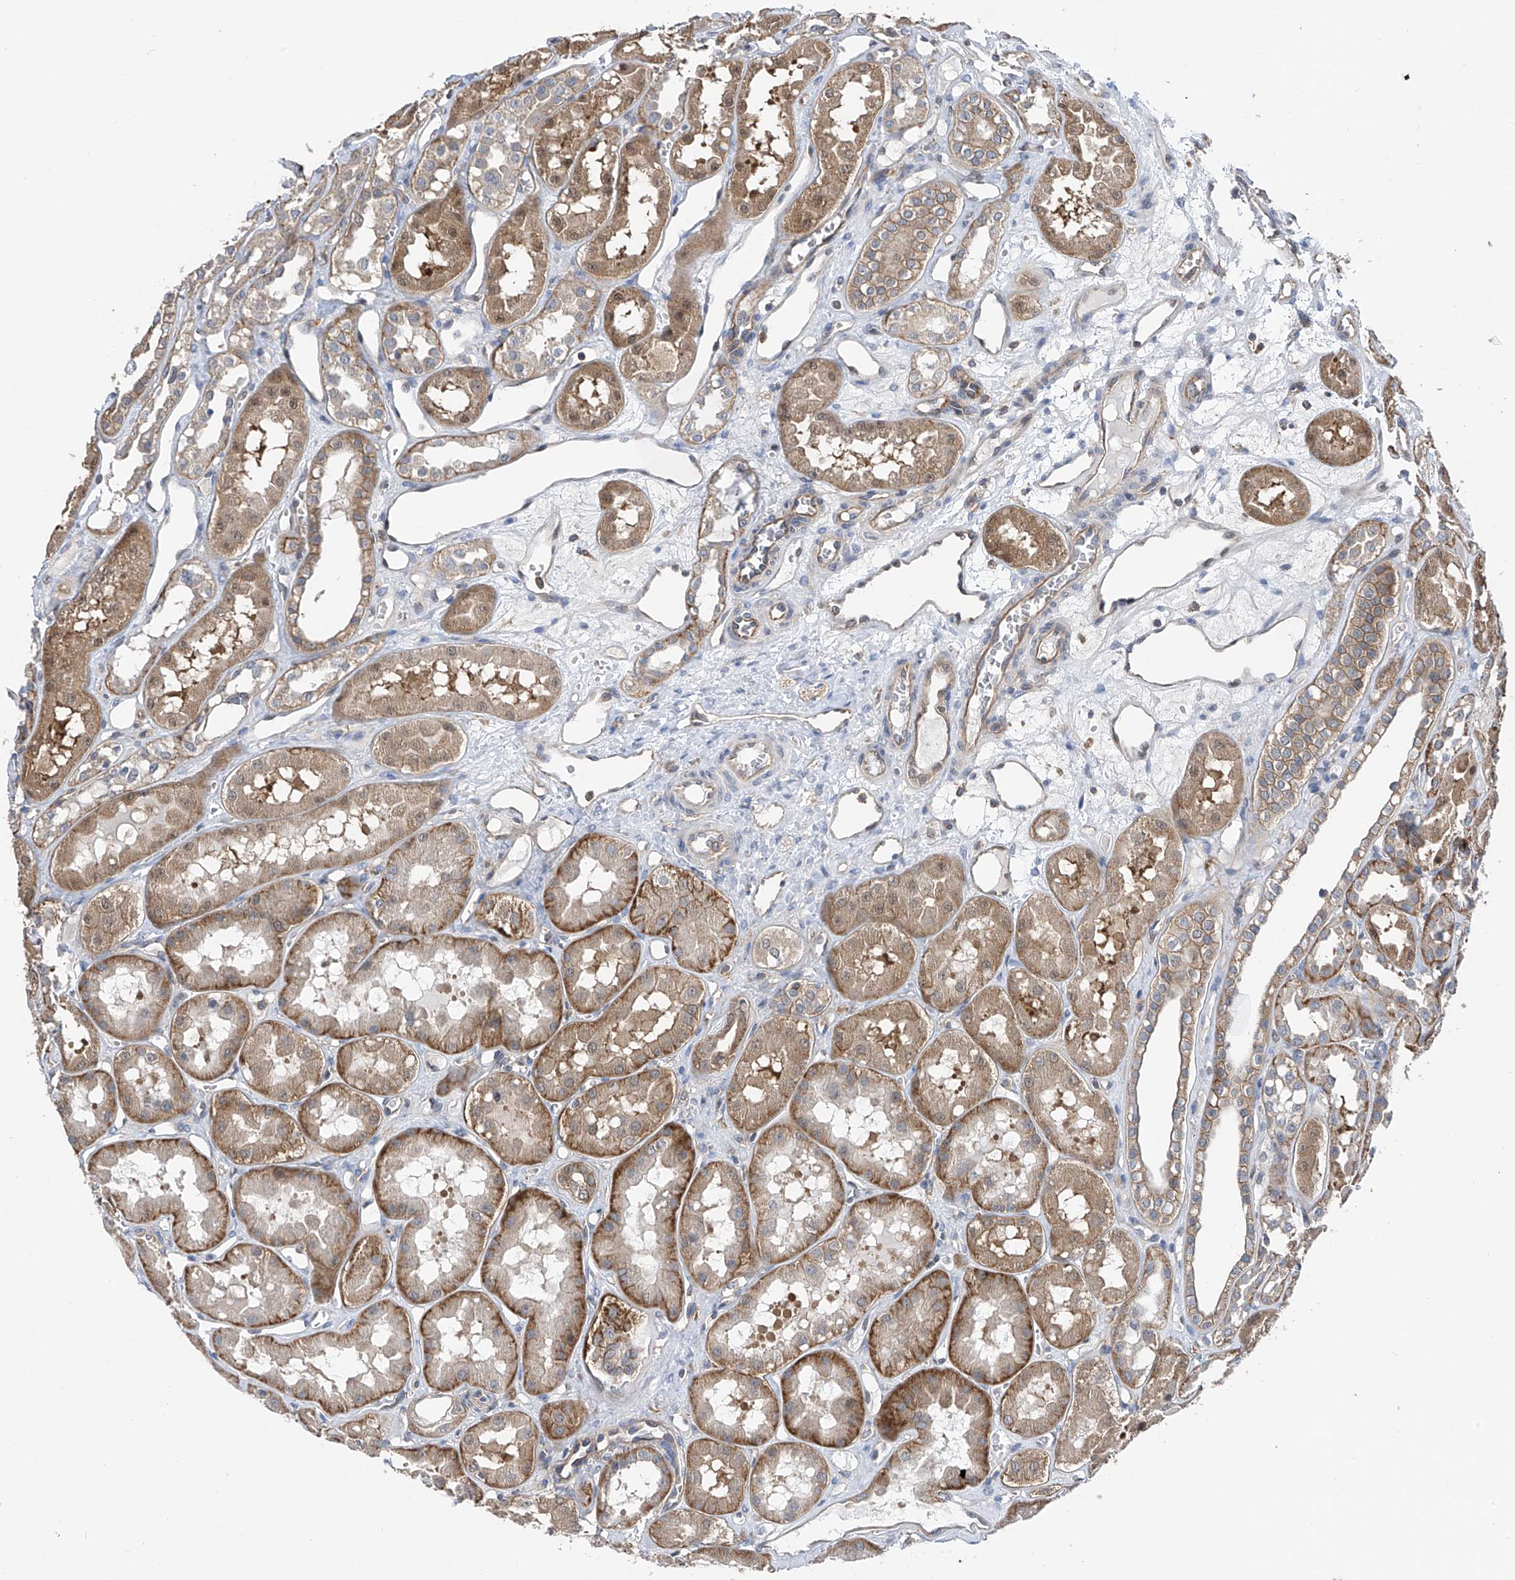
{"staining": {"intensity": "weak", "quantity": "<25%", "location": "cytoplasmic/membranous"}, "tissue": "kidney", "cell_type": "Cells in glomeruli", "image_type": "normal", "snomed": [{"axis": "morphology", "description": "Normal tissue, NOS"}, {"axis": "topography", "description": "Kidney"}], "caption": "High power microscopy micrograph of an immunohistochemistry (IHC) histopathology image of unremarkable kidney, revealing no significant staining in cells in glomeruli.", "gene": "CHPF", "patient": {"sex": "male", "age": 16}}